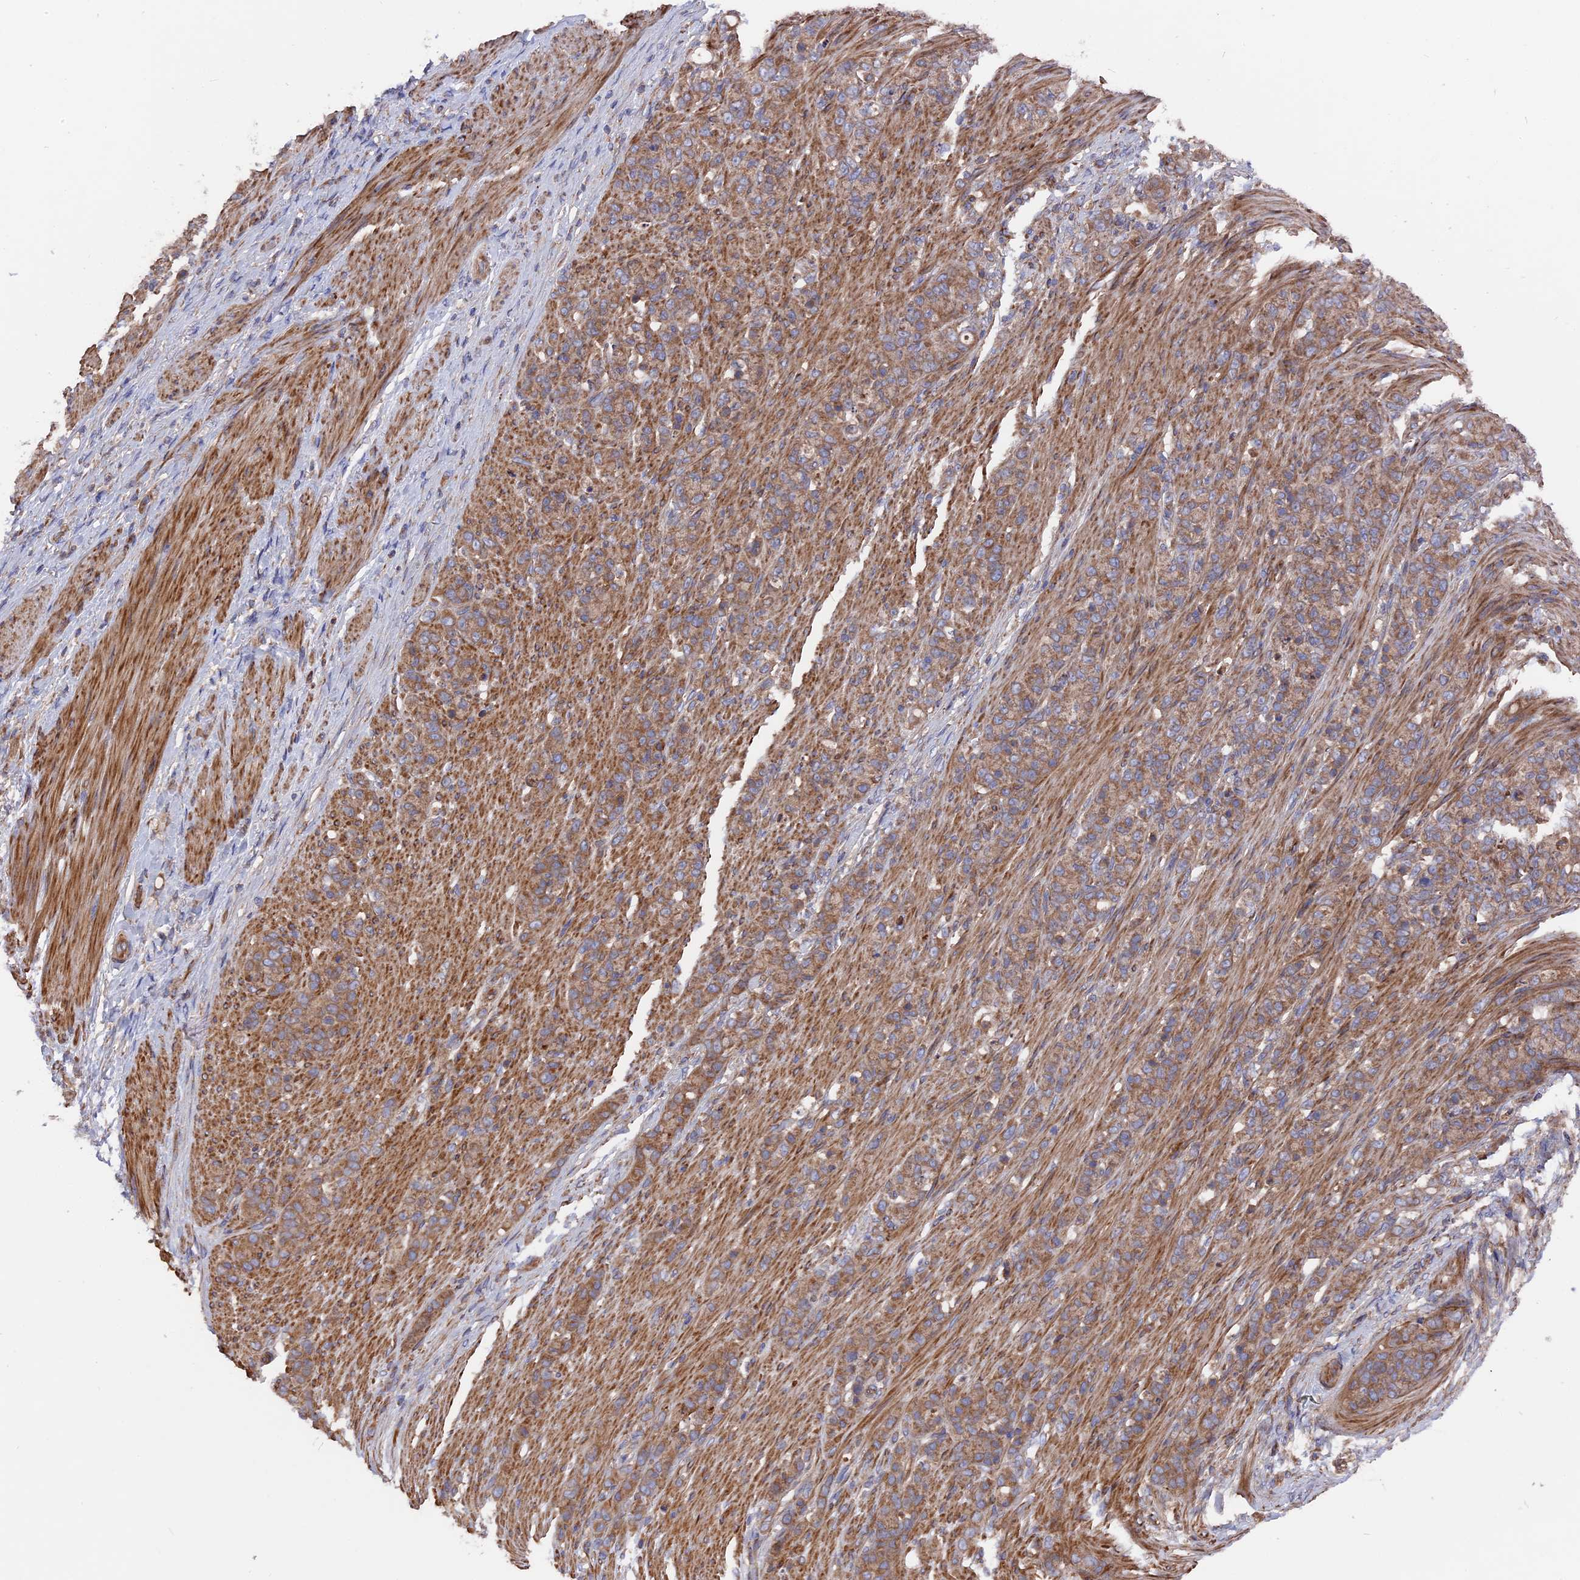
{"staining": {"intensity": "moderate", "quantity": ">75%", "location": "cytoplasmic/membranous"}, "tissue": "stomach cancer", "cell_type": "Tumor cells", "image_type": "cancer", "snomed": [{"axis": "morphology", "description": "Adenocarcinoma, NOS"}, {"axis": "topography", "description": "Stomach"}], "caption": "The immunohistochemical stain highlights moderate cytoplasmic/membranous expression in tumor cells of stomach cancer (adenocarcinoma) tissue. (brown staining indicates protein expression, while blue staining denotes nuclei).", "gene": "TELO2", "patient": {"sex": "female", "age": 79}}